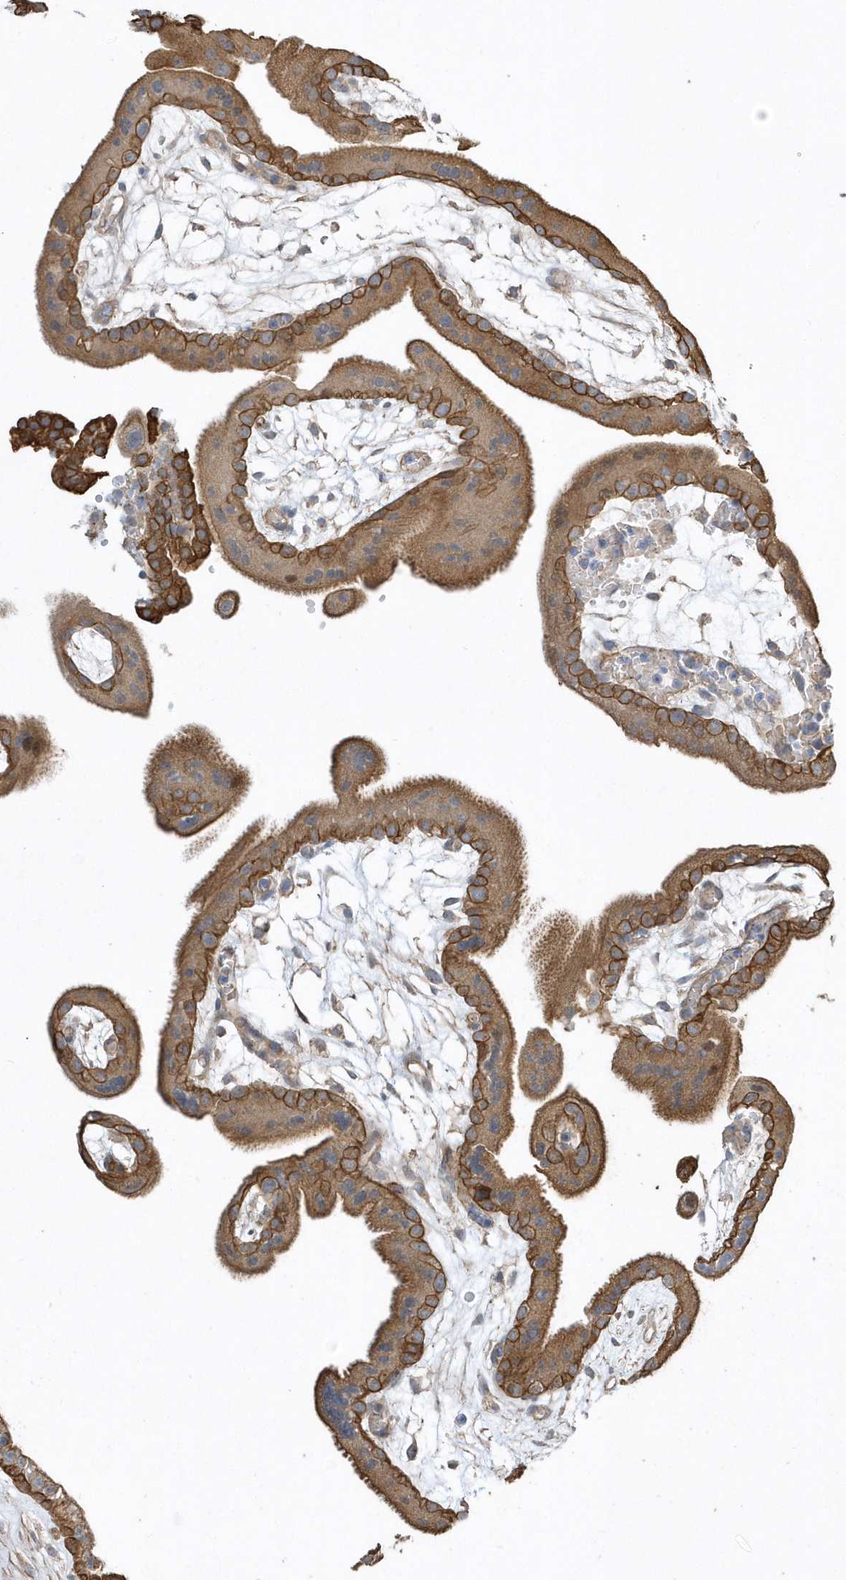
{"staining": {"intensity": "moderate", "quantity": ">75%", "location": "cytoplasmic/membranous"}, "tissue": "placenta", "cell_type": "Decidual cells", "image_type": "normal", "snomed": [{"axis": "morphology", "description": "Normal tissue, NOS"}, {"axis": "topography", "description": "Placenta"}], "caption": "IHC photomicrograph of benign placenta: placenta stained using immunohistochemistry displays medium levels of moderate protein expression localized specifically in the cytoplasmic/membranous of decidual cells, appearing as a cytoplasmic/membranous brown color.", "gene": "SENP8", "patient": {"sex": "female", "age": 18}}